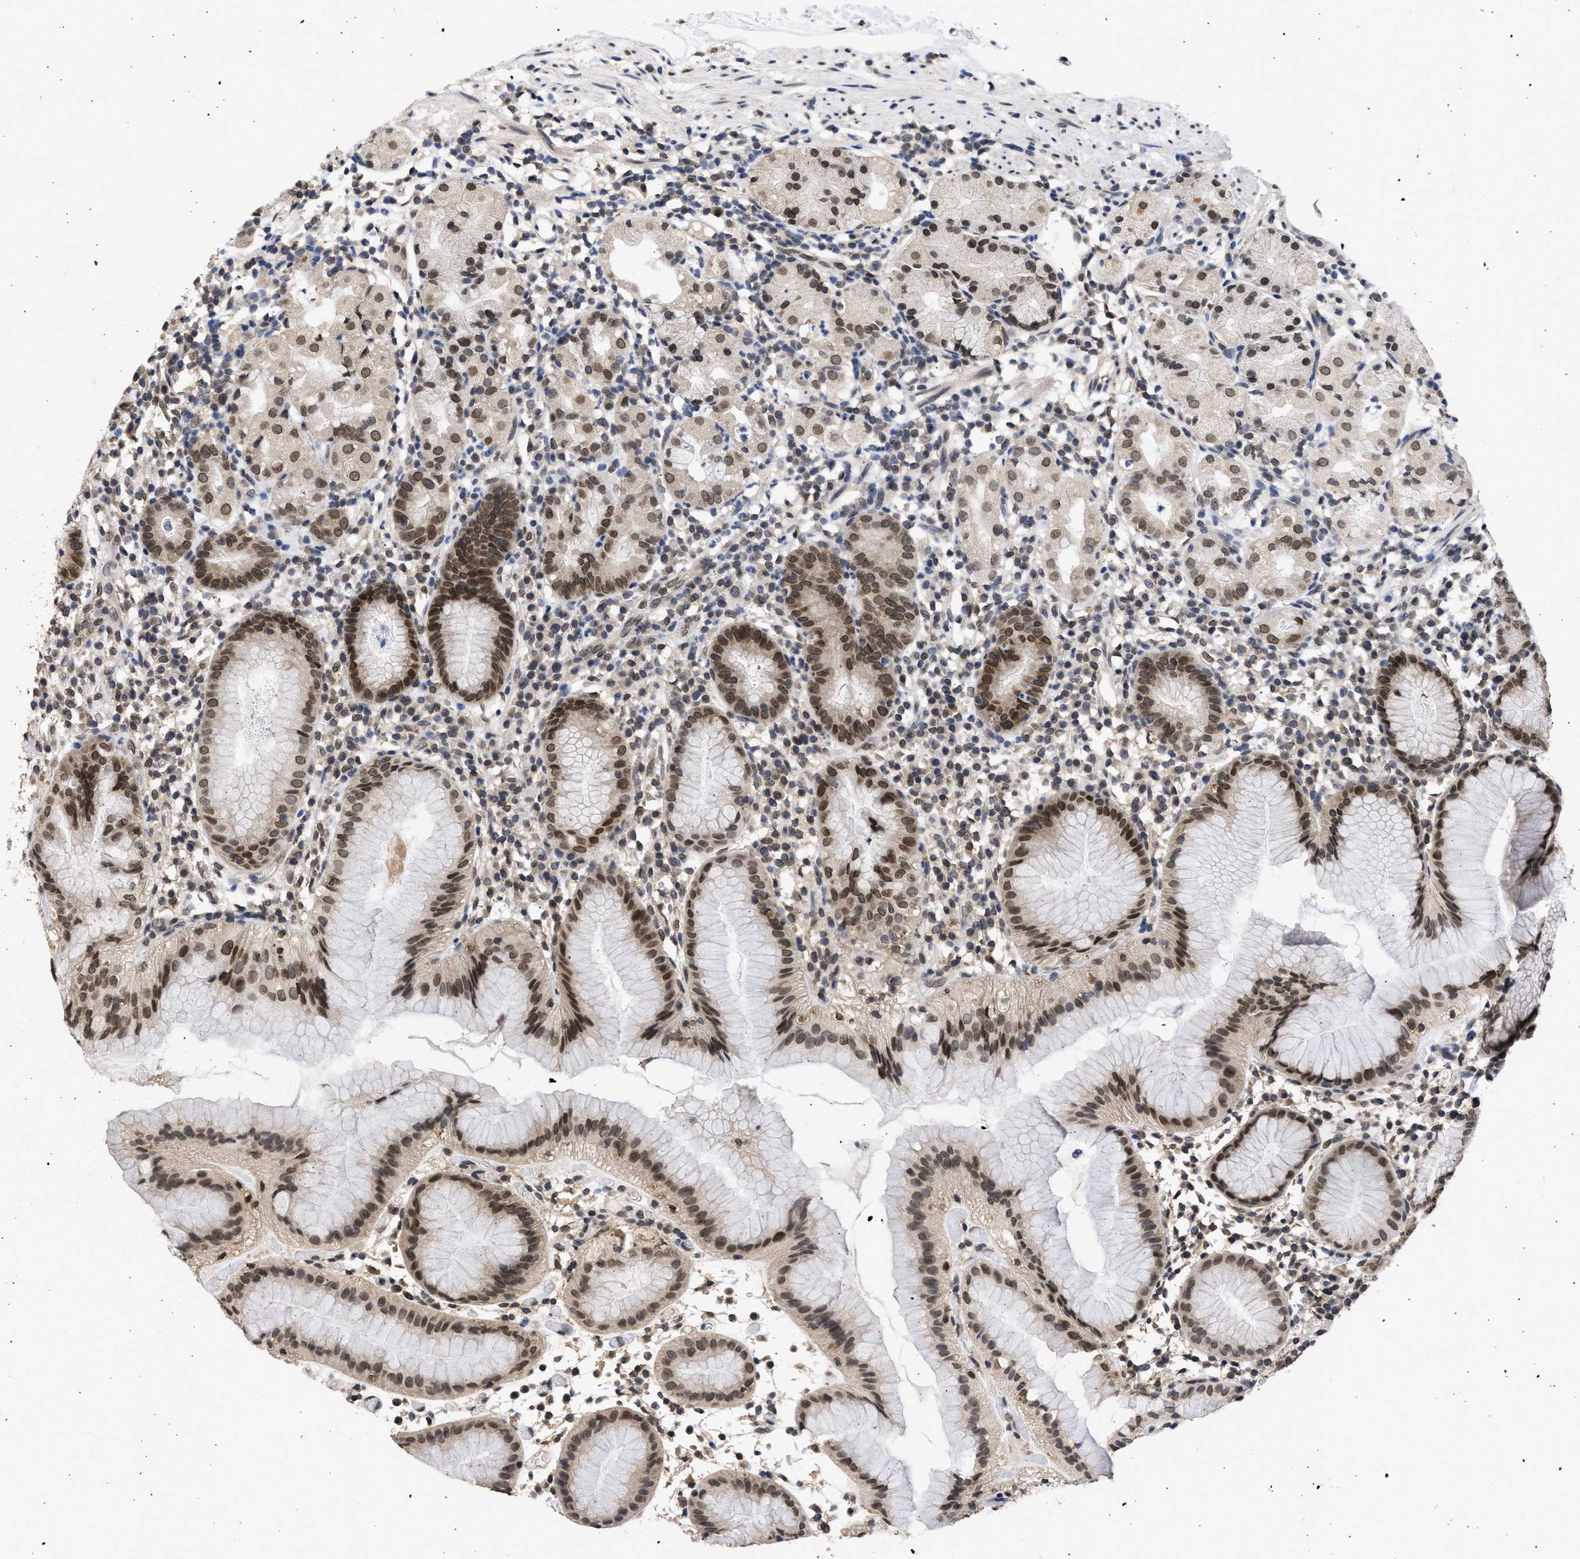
{"staining": {"intensity": "moderate", "quantity": "25%-75%", "location": "cytoplasmic/membranous,nuclear"}, "tissue": "stomach", "cell_type": "Glandular cells", "image_type": "normal", "snomed": [{"axis": "morphology", "description": "Normal tissue, NOS"}, {"axis": "topography", "description": "Stomach"}, {"axis": "topography", "description": "Stomach, lower"}], "caption": "A medium amount of moderate cytoplasmic/membranous,nuclear positivity is seen in about 25%-75% of glandular cells in benign stomach. (DAB IHC with brightfield microscopy, high magnification).", "gene": "NUP35", "patient": {"sex": "female", "age": 75}}